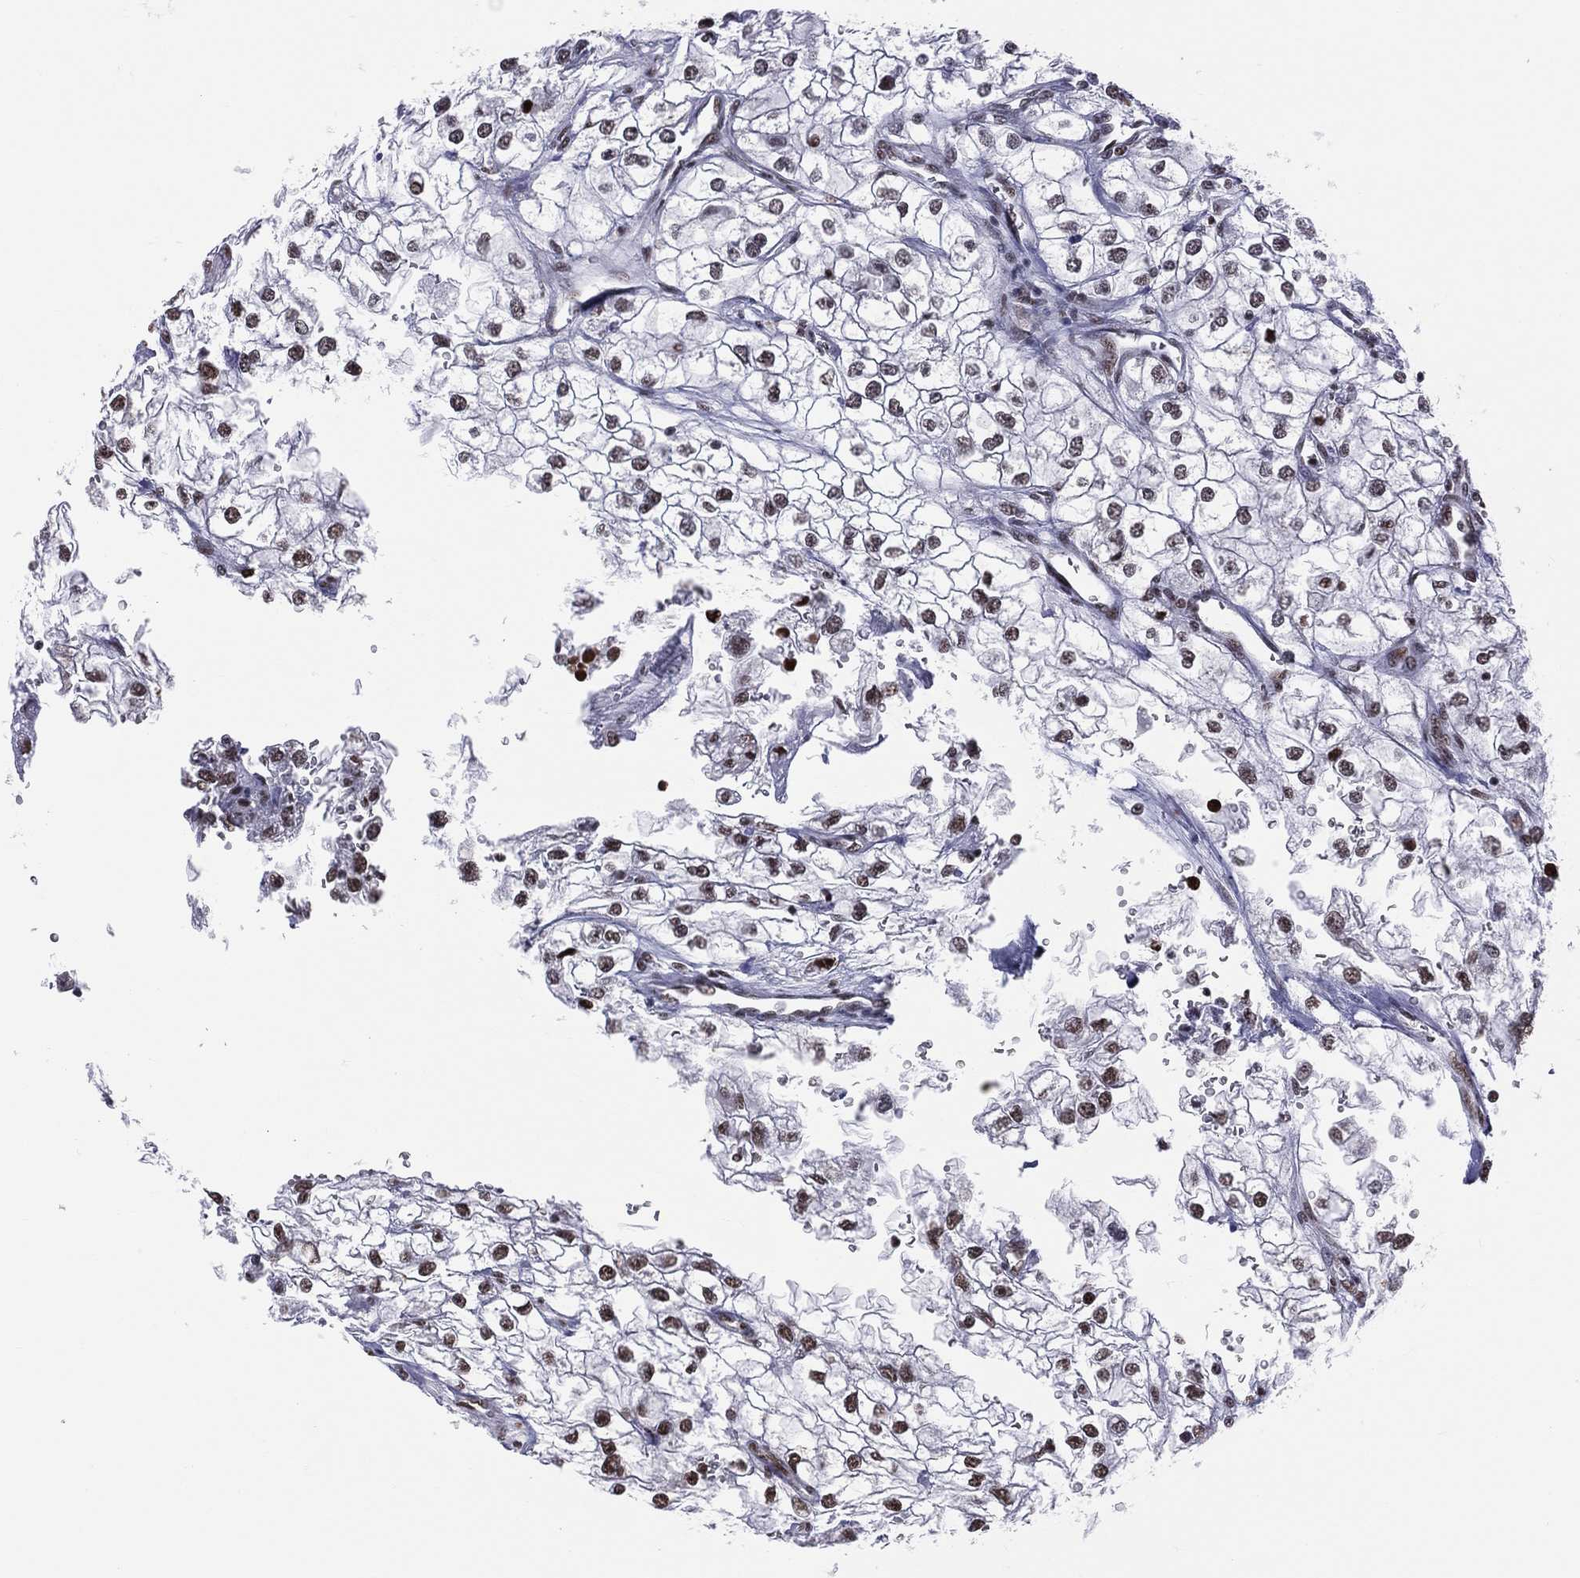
{"staining": {"intensity": "moderate", "quantity": "<25%", "location": "nuclear"}, "tissue": "renal cancer", "cell_type": "Tumor cells", "image_type": "cancer", "snomed": [{"axis": "morphology", "description": "Adenocarcinoma, NOS"}, {"axis": "topography", "description": "Kidney"}], "caption": "This histopathology image shows immunohistochemistry (IHC) staining of human renal adenocarcinoma, with low moderate nuclear positivity in about <25% of tumor cells.", "gene": "ZNF7", "patient": {"sex": "male", "age": 59}}